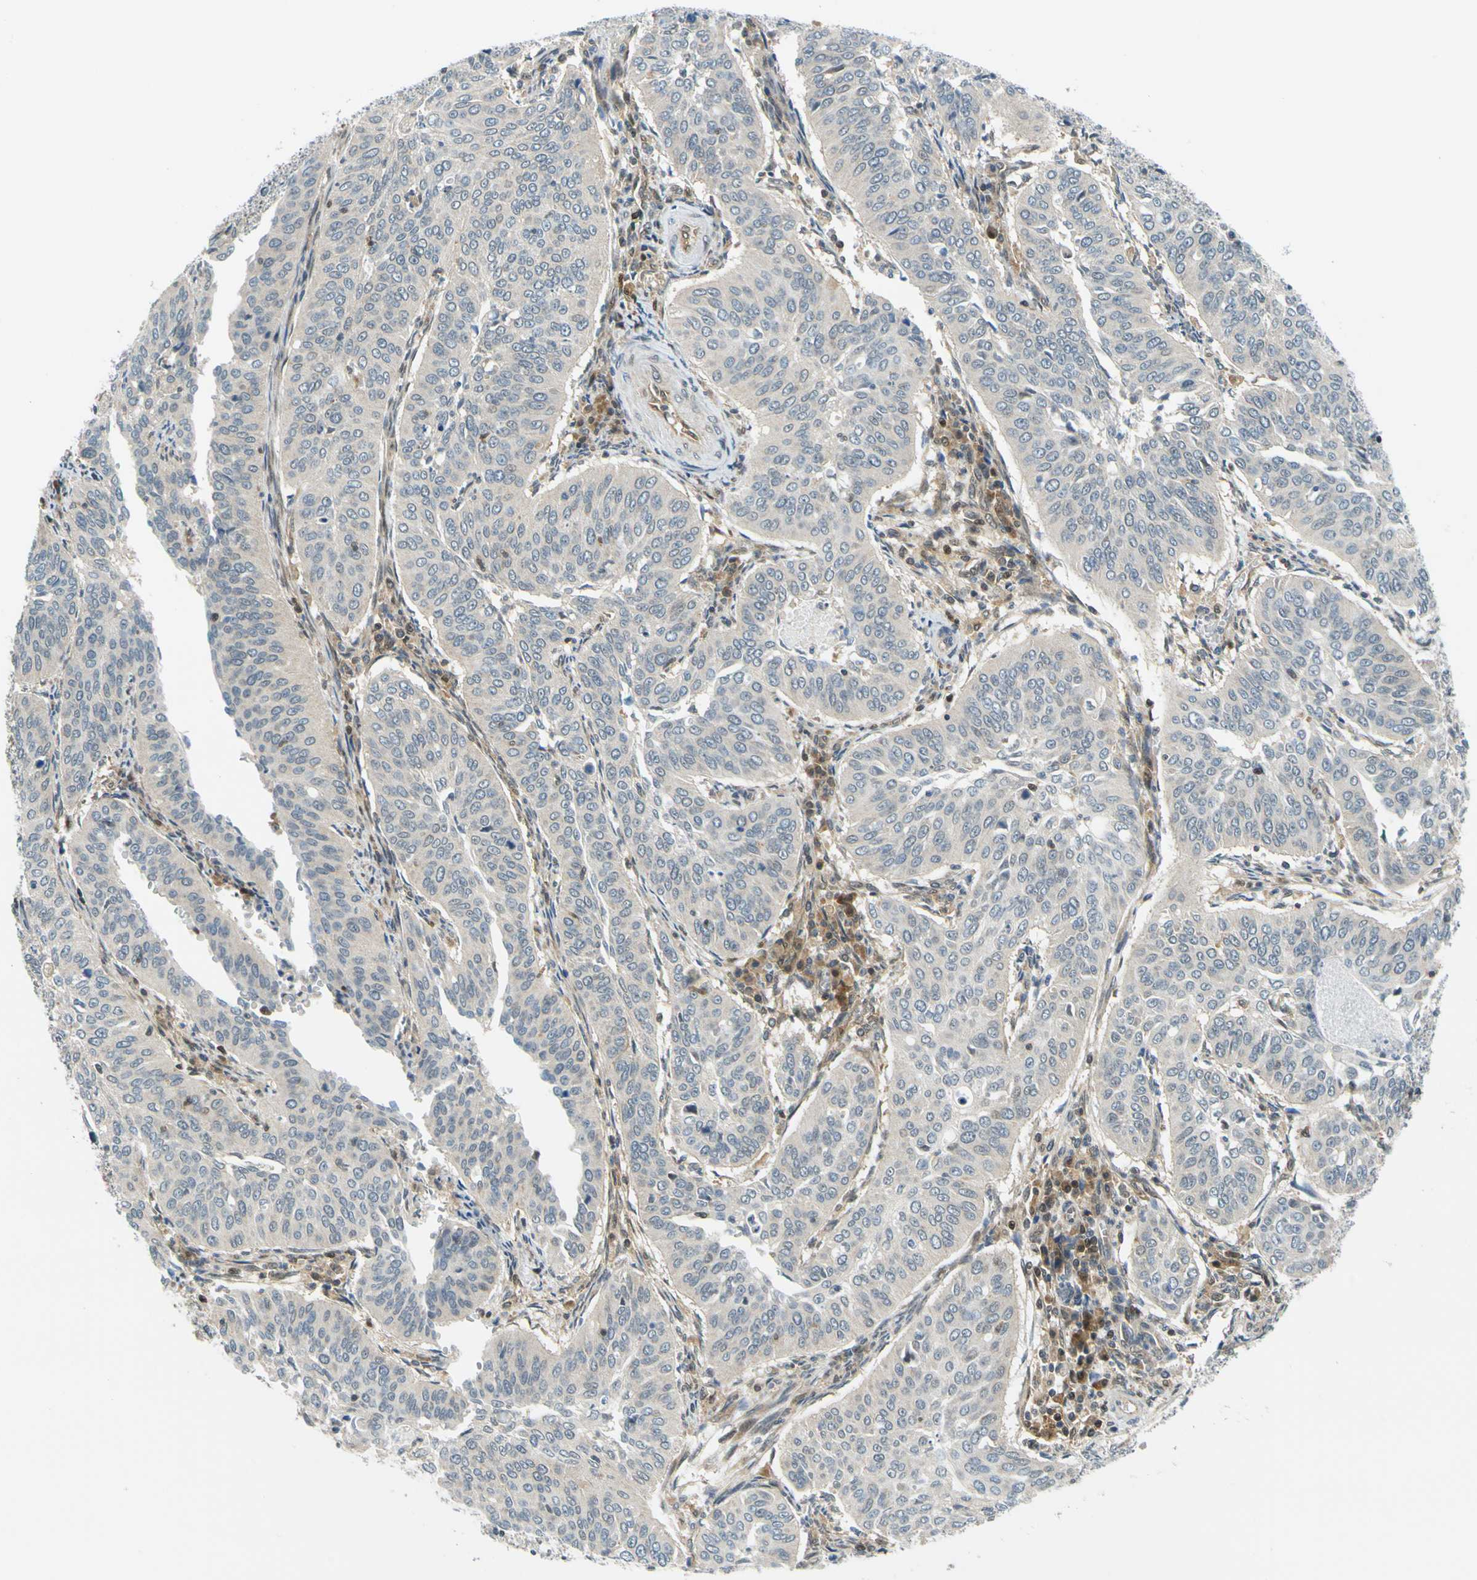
{"staining": {"intensity": "negative", "quantity": "none", "location": "none"}, "tissue": "cervical cancer", "cell_type": "Tumor cells", "image_type": "cancer", "snomed": [{"axis": "morphology", "description": "Normal tissue, NOS"}, {"axis": "morphology", "description": "Squamous cell carcinoma, NOS"}, {"axis": "topography", "description": "Cervix"}], "caption": "Image shows no significant protein positivity in tumor cells of cervical cancer (squamous cell carcinoma).", "gene": "MAPK9", "patient": {"sex": "female", "age": 39}}